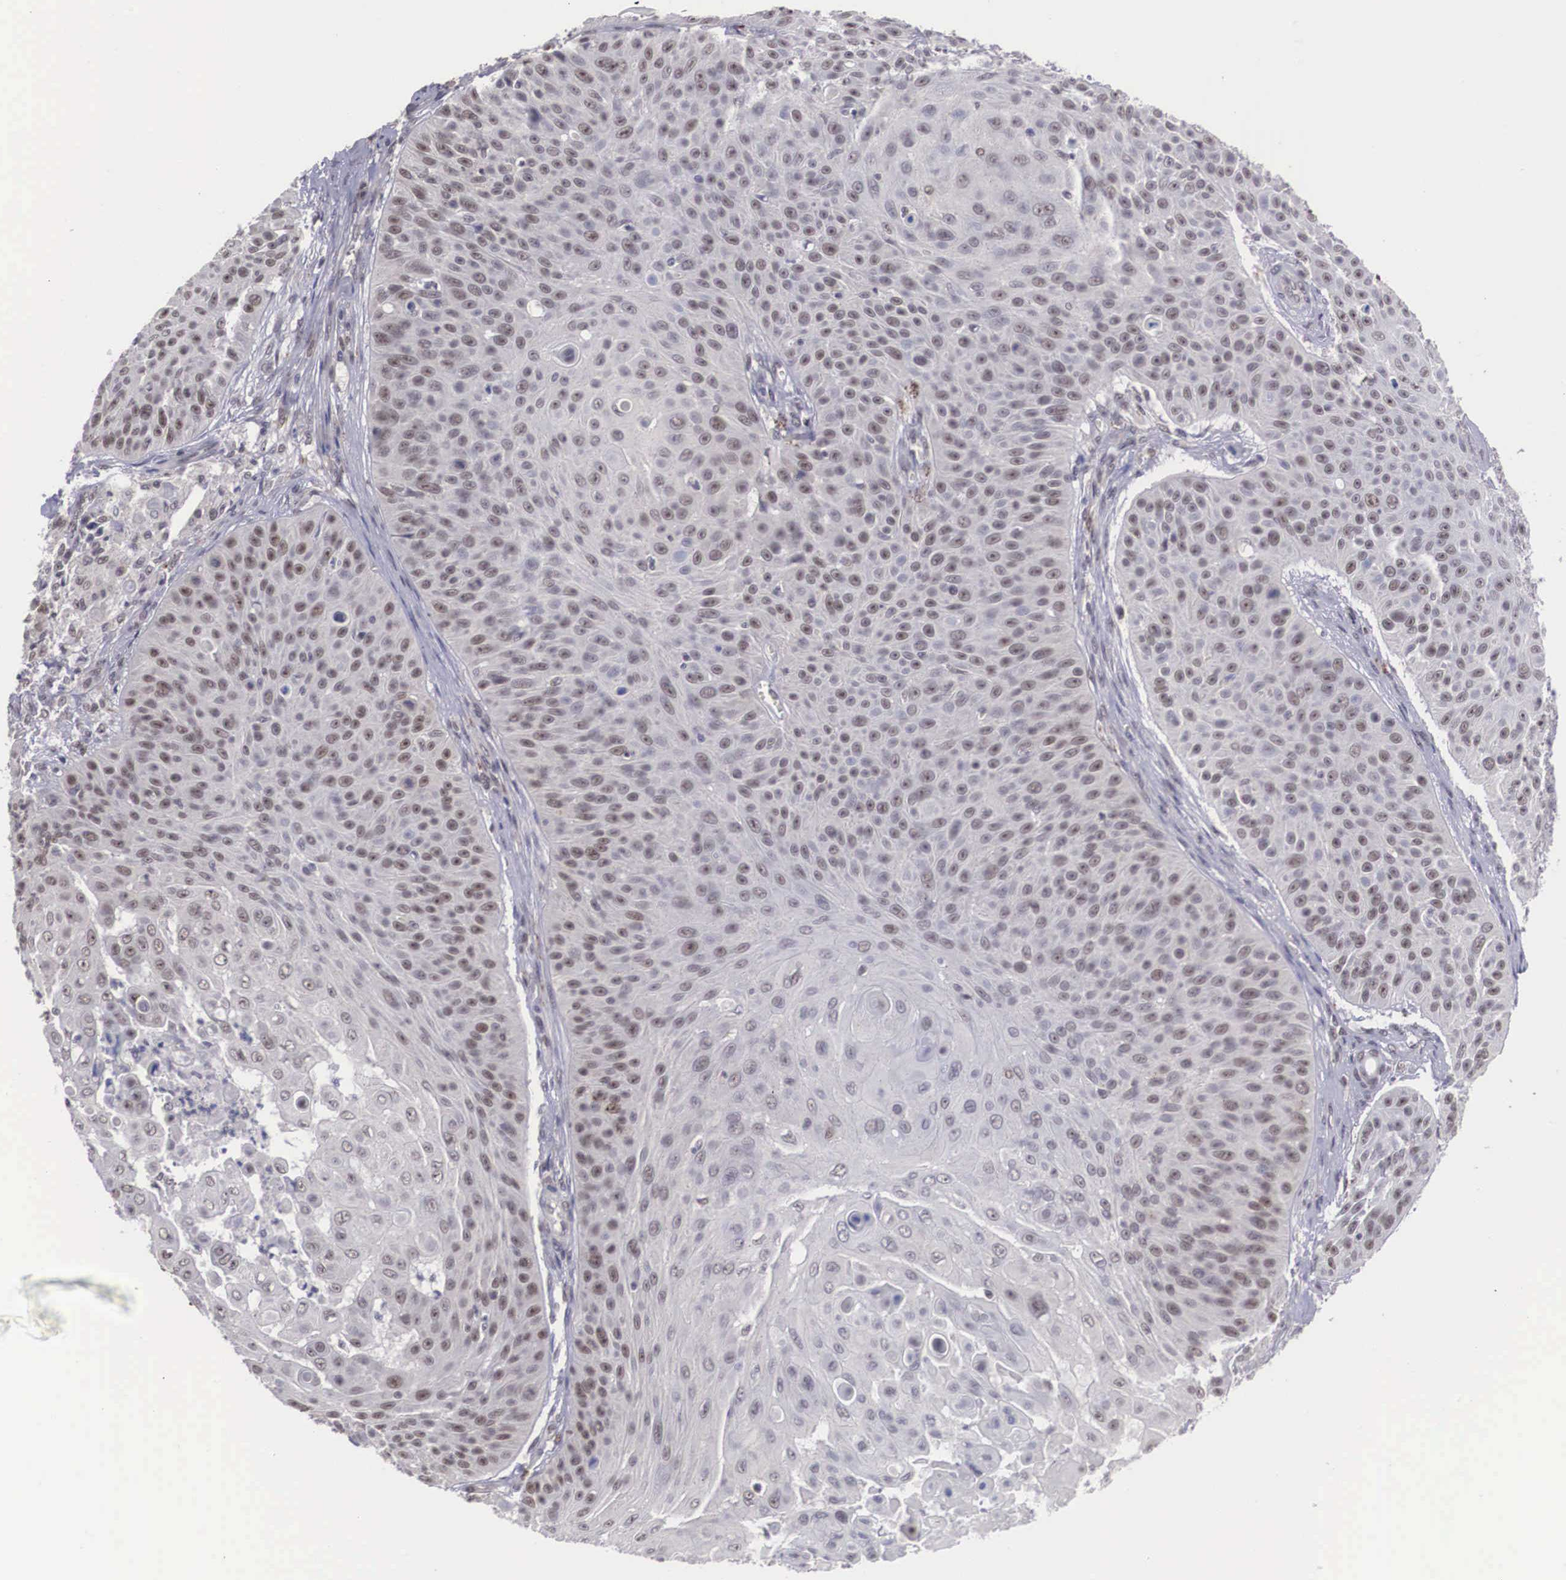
{"staining": {"intensity": "weak", "quantity": "25%-75%", "location": "nuclear"}, "tissue": "skin cancer", "cell_type": "Tumor cells", "image_type": "cancer", "snomed": [{"axis": "morphology", "description": "Squamous cell carcinoma, NOS"}, {"axis": "topography", "description": "Skin"}], "caption": "DAB (3,3'-diaminobenzidine) immunohistochemical staining of skin cancer exhibits weak nuclear protein expression in about 25%-75% of tumor cells.", "gene": "ZNF275", "patient": {"sex": "male", "age": 82}}